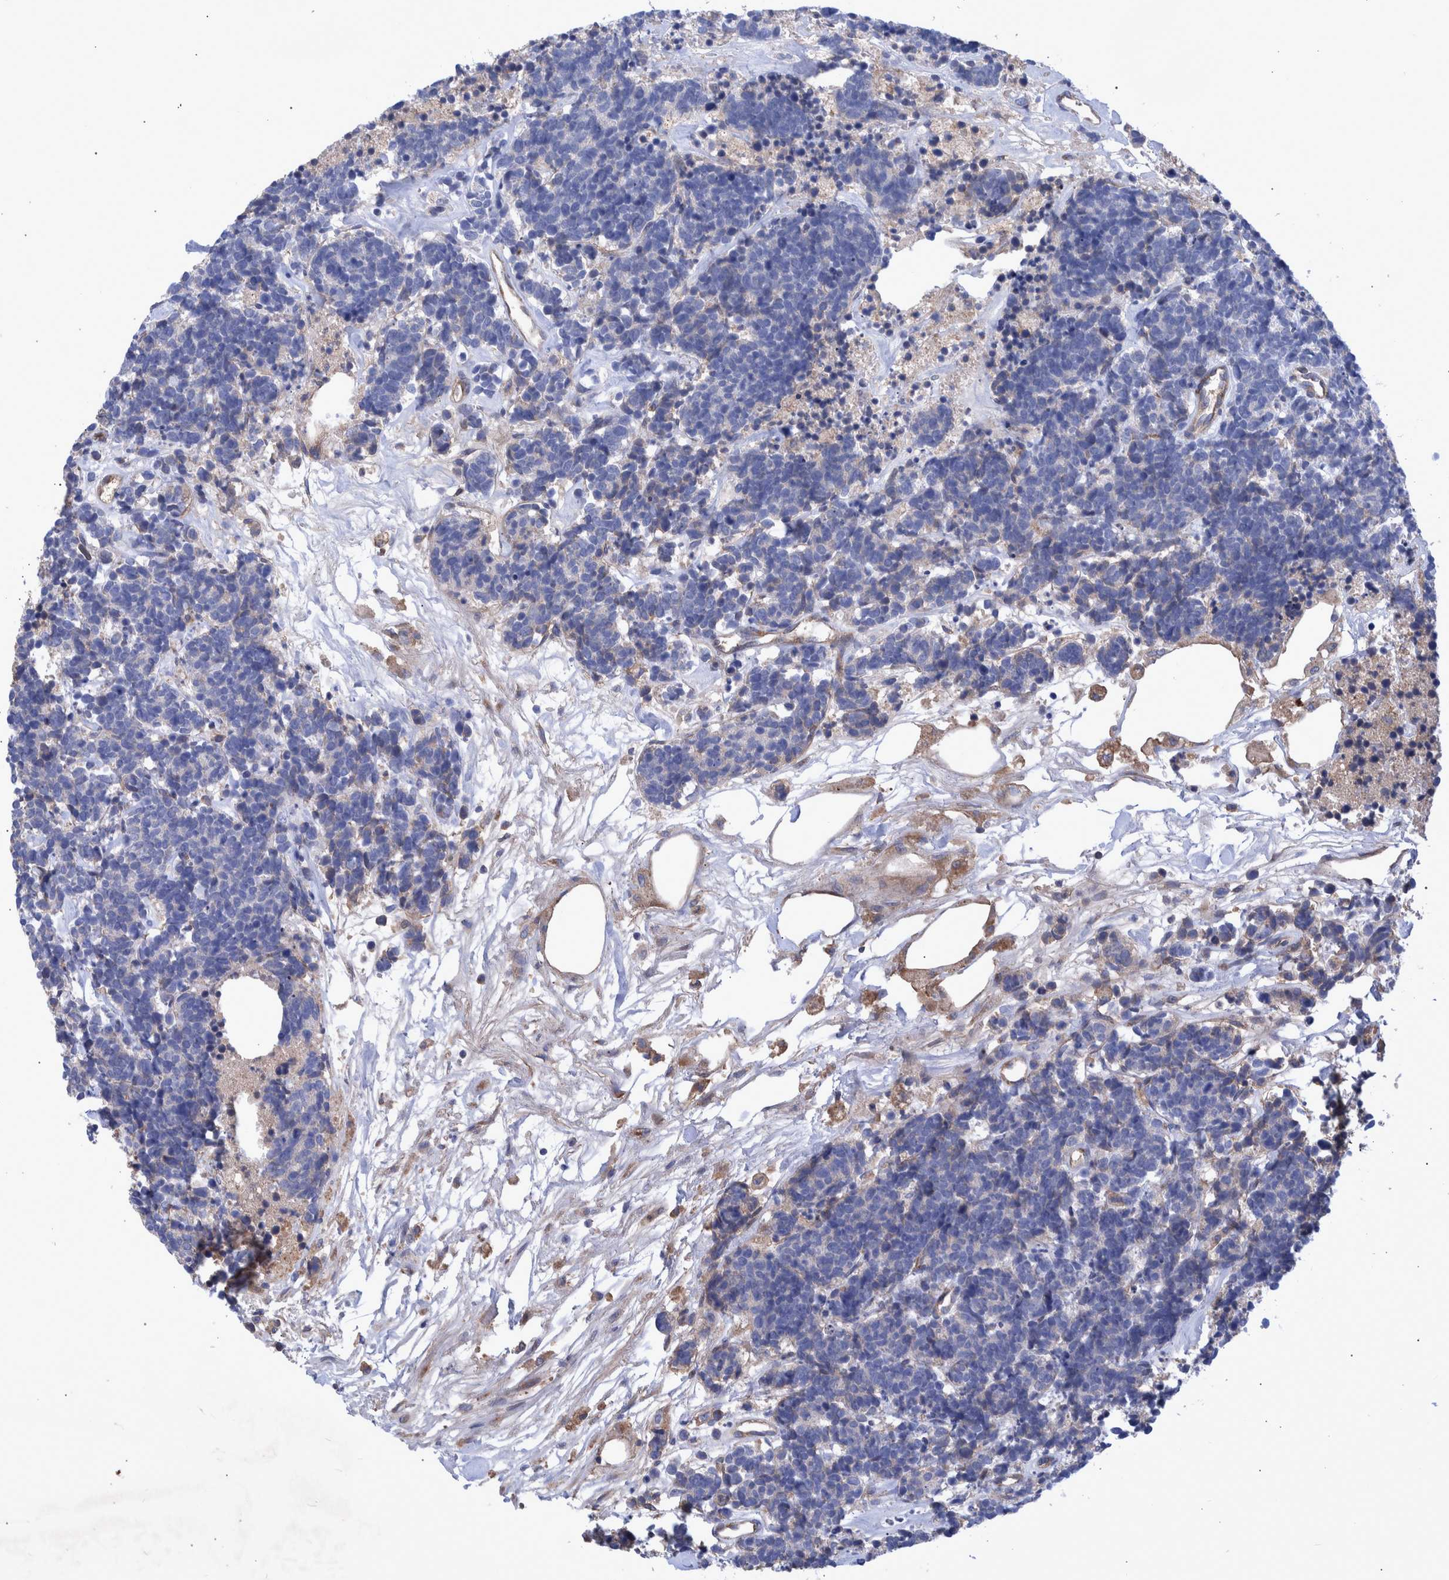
{"staining": {"intensity": "negative", "quantity": "none", "location": "none"}, "tissue": "carcinoid", "cell_type": "Tumor cells", "image_type": "cancer", "snomed": [{"axis": "morphology", "description": "Carcinoma, NOS"}, {"axis": "morphology", "description": "Carcinoid, malignant, NOS"}, {"axis": "topography", "description": "Urinary bladder"}], "caption": "Protein analysis of carcinoid (malignant) demonstrates no significant positivity in tumor cells.", "gene": "DLL4", "patient": {"sex": "male", "age": 57}}